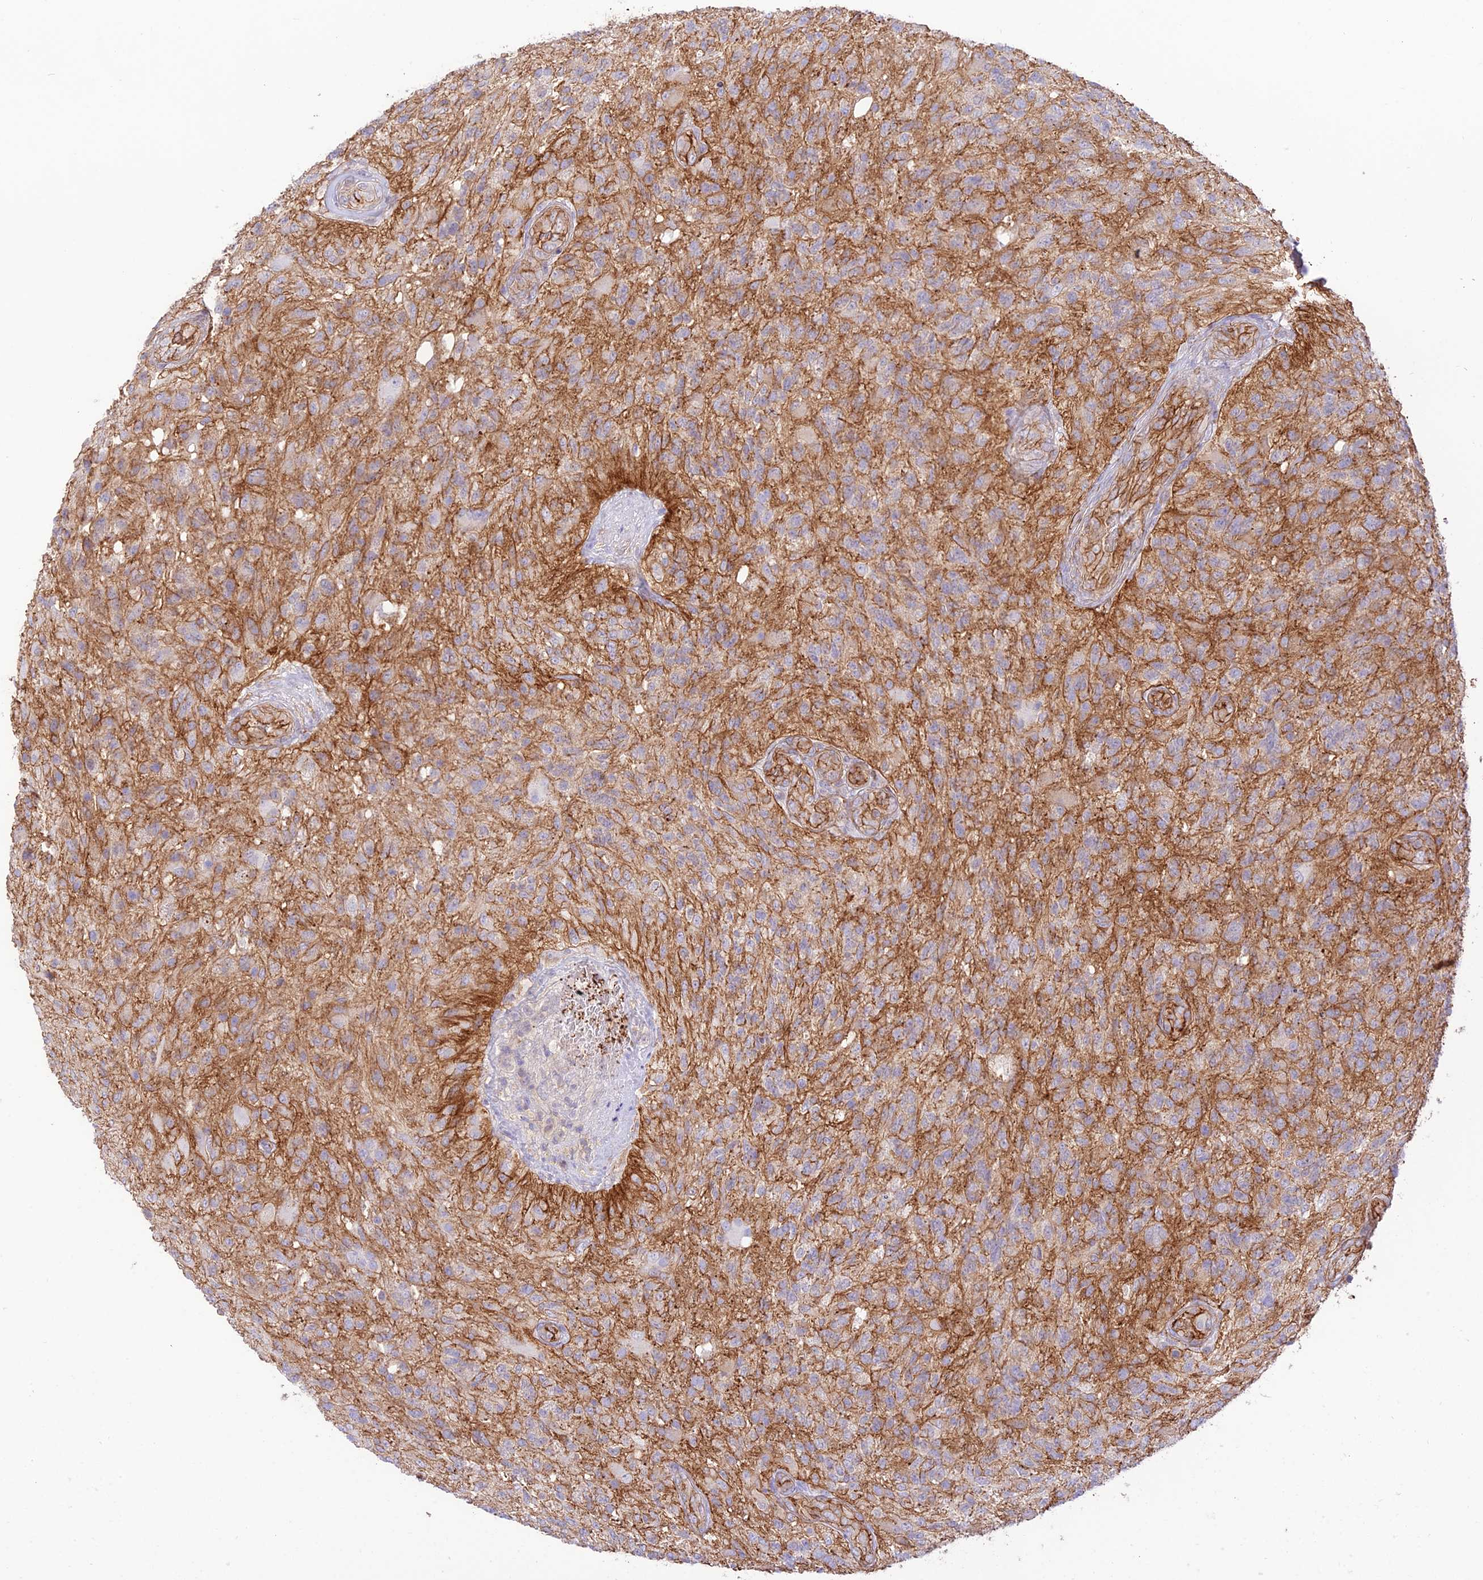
{"staining": {"intensity": "weak", "quantity": "25%-75%", "location": "cytoplasmic/membranous"}, "tissue": "glioma", "cell_type": "Tumor cells", "image_type": "cancer", "snomed": [{"axis": "morphology", "description": "Glioma, malignant, High grade"}, {"axis": "topography", "description": "Brain"}], "caption": "IHC photomicrograph of human glioma stained for a protein (brown), which displays low levels of weak cytoplasmic/membranous staining in about 25%-75% of tumor cells.", "gene": "YPEL5", "patient": {"sex": "male", "age": 56}}